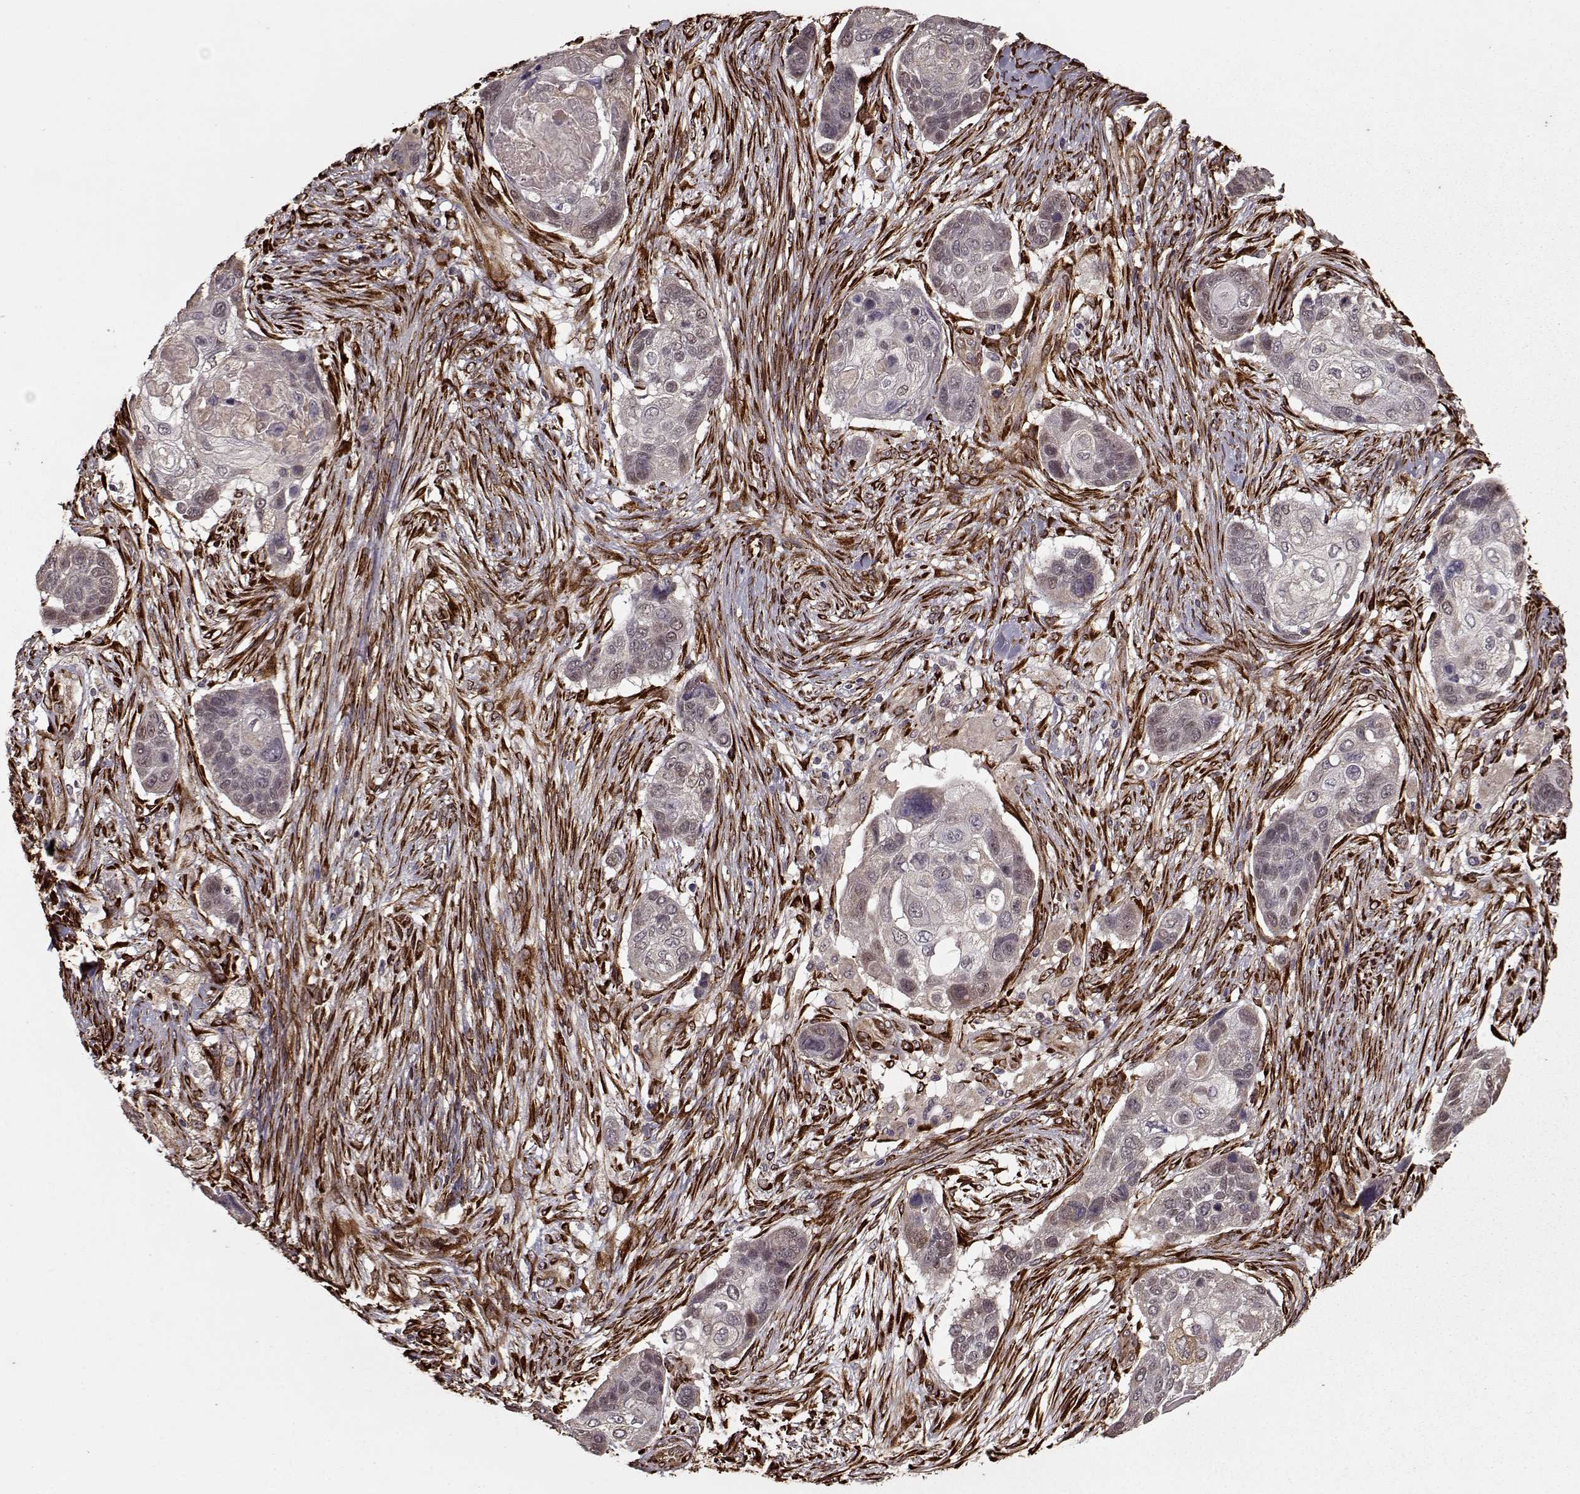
{"staining": {"intensity": "weak", "quantity": "<25%", "location": "cytoplasmic/membranous"}, "tissue": "lung cancer", "cell_type": "Tumor cells", "image_type": "cancer", "snomed": [{"axis": "morphology", "description": "Squamous cell carcinoma, NOS"}, {"axis": "topography", "description": "Lung"}], "caption": "This histopathology image is of lung squamous cell carcinoma stained with immunohistochemistry (IHC) to label a protein in brown with the nuclei are counter-stained blue. There is no positivity in tumor cells.", "gene": "IMMP1L", "patient": {"sex": "male", "age": 69}}